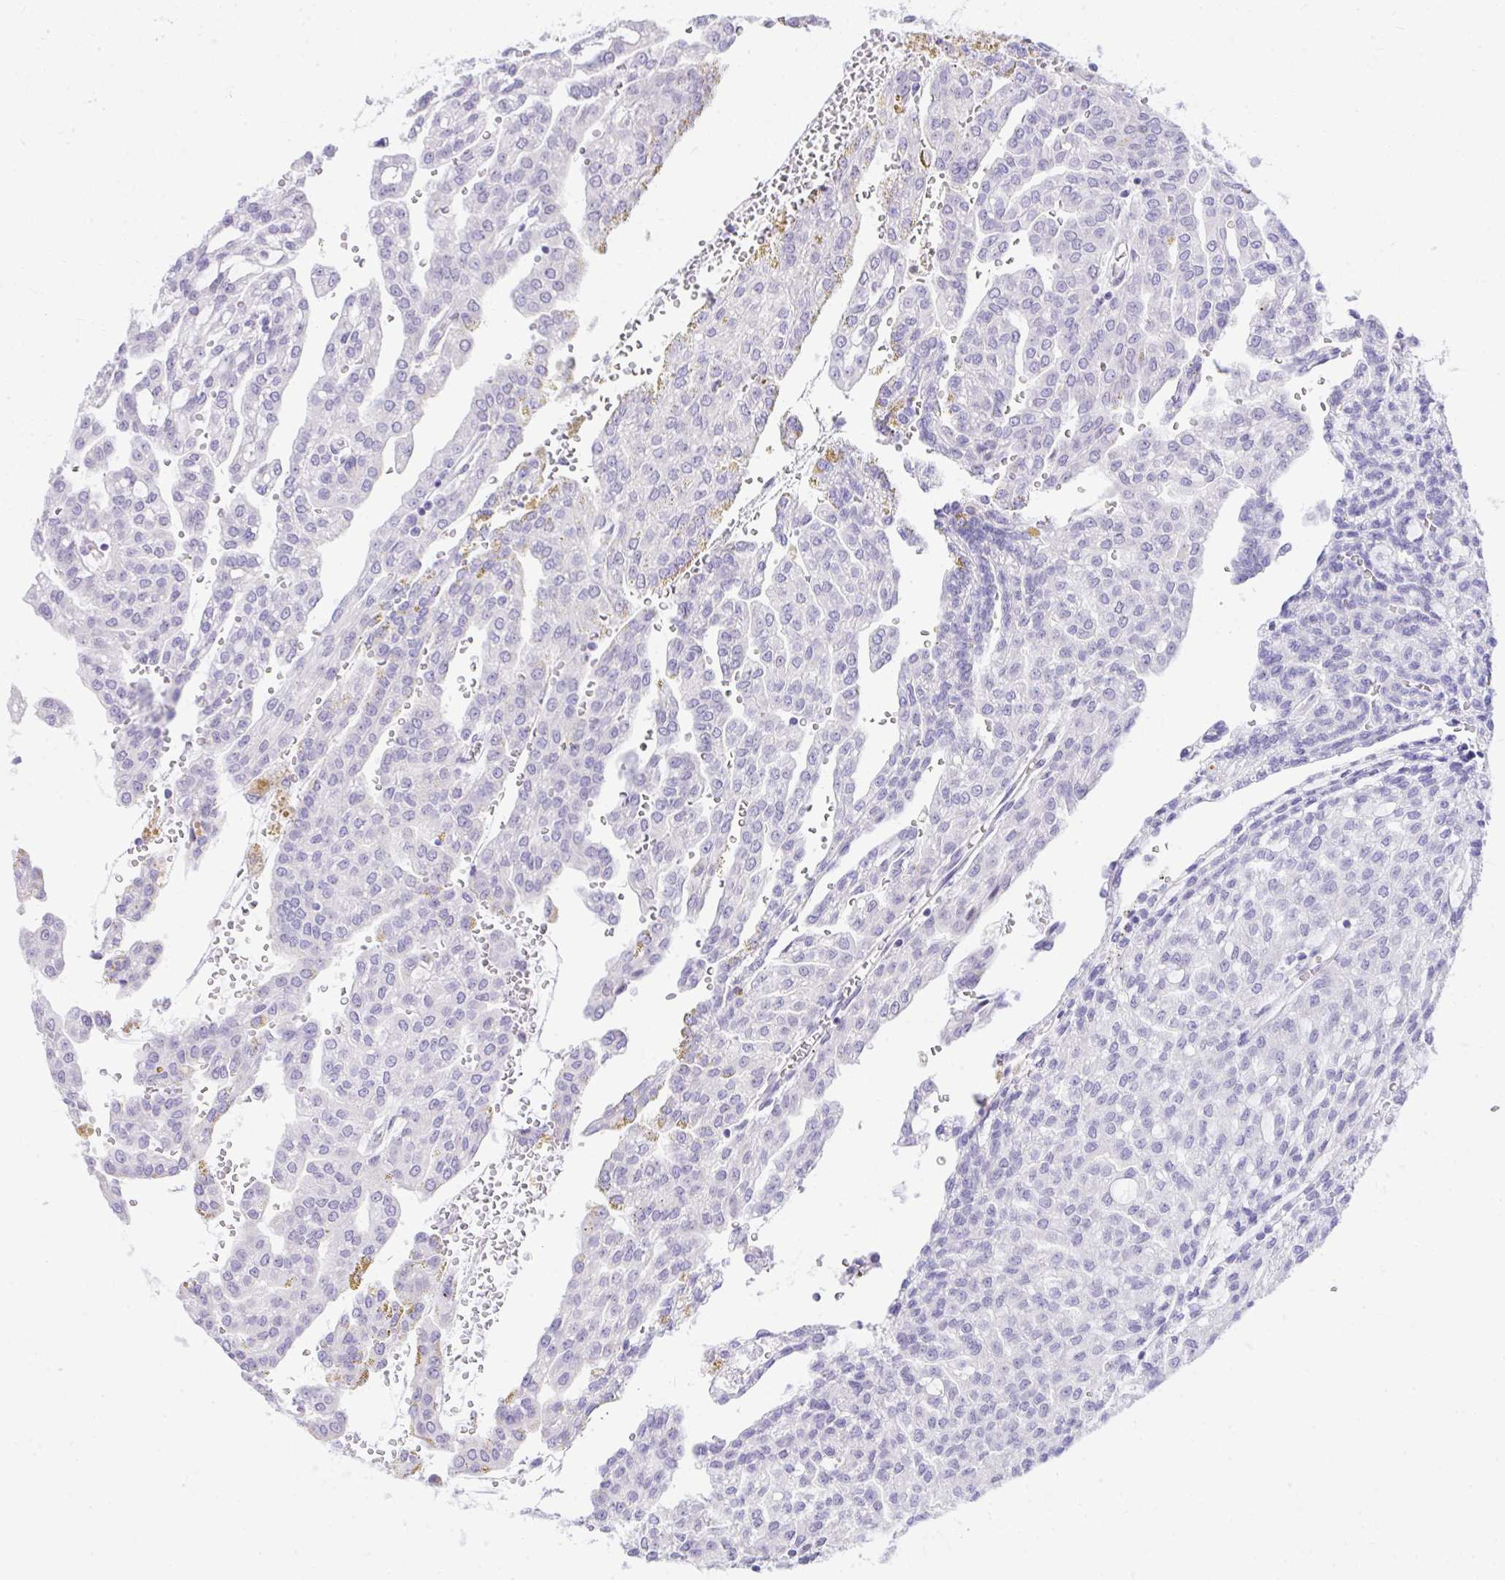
{"staining": {"intensity": "negative", "quantity": "none", "location": "none"}, "tissue": "renal cancer", "cell_type": "Tumor cells", "image_type": "cancer", "snomed": [{"axis": "morphology", "description": "Adenocarcinoma, NOS"}, {"axis": "topography", "description": "Kidney"}], "caption": "Renal cancer (adenocarcinoma) stained for a protein using IHC shows no positivity tumor cells.", "gene": "EID3", "patient": {"sex": "male", "age": 63}}